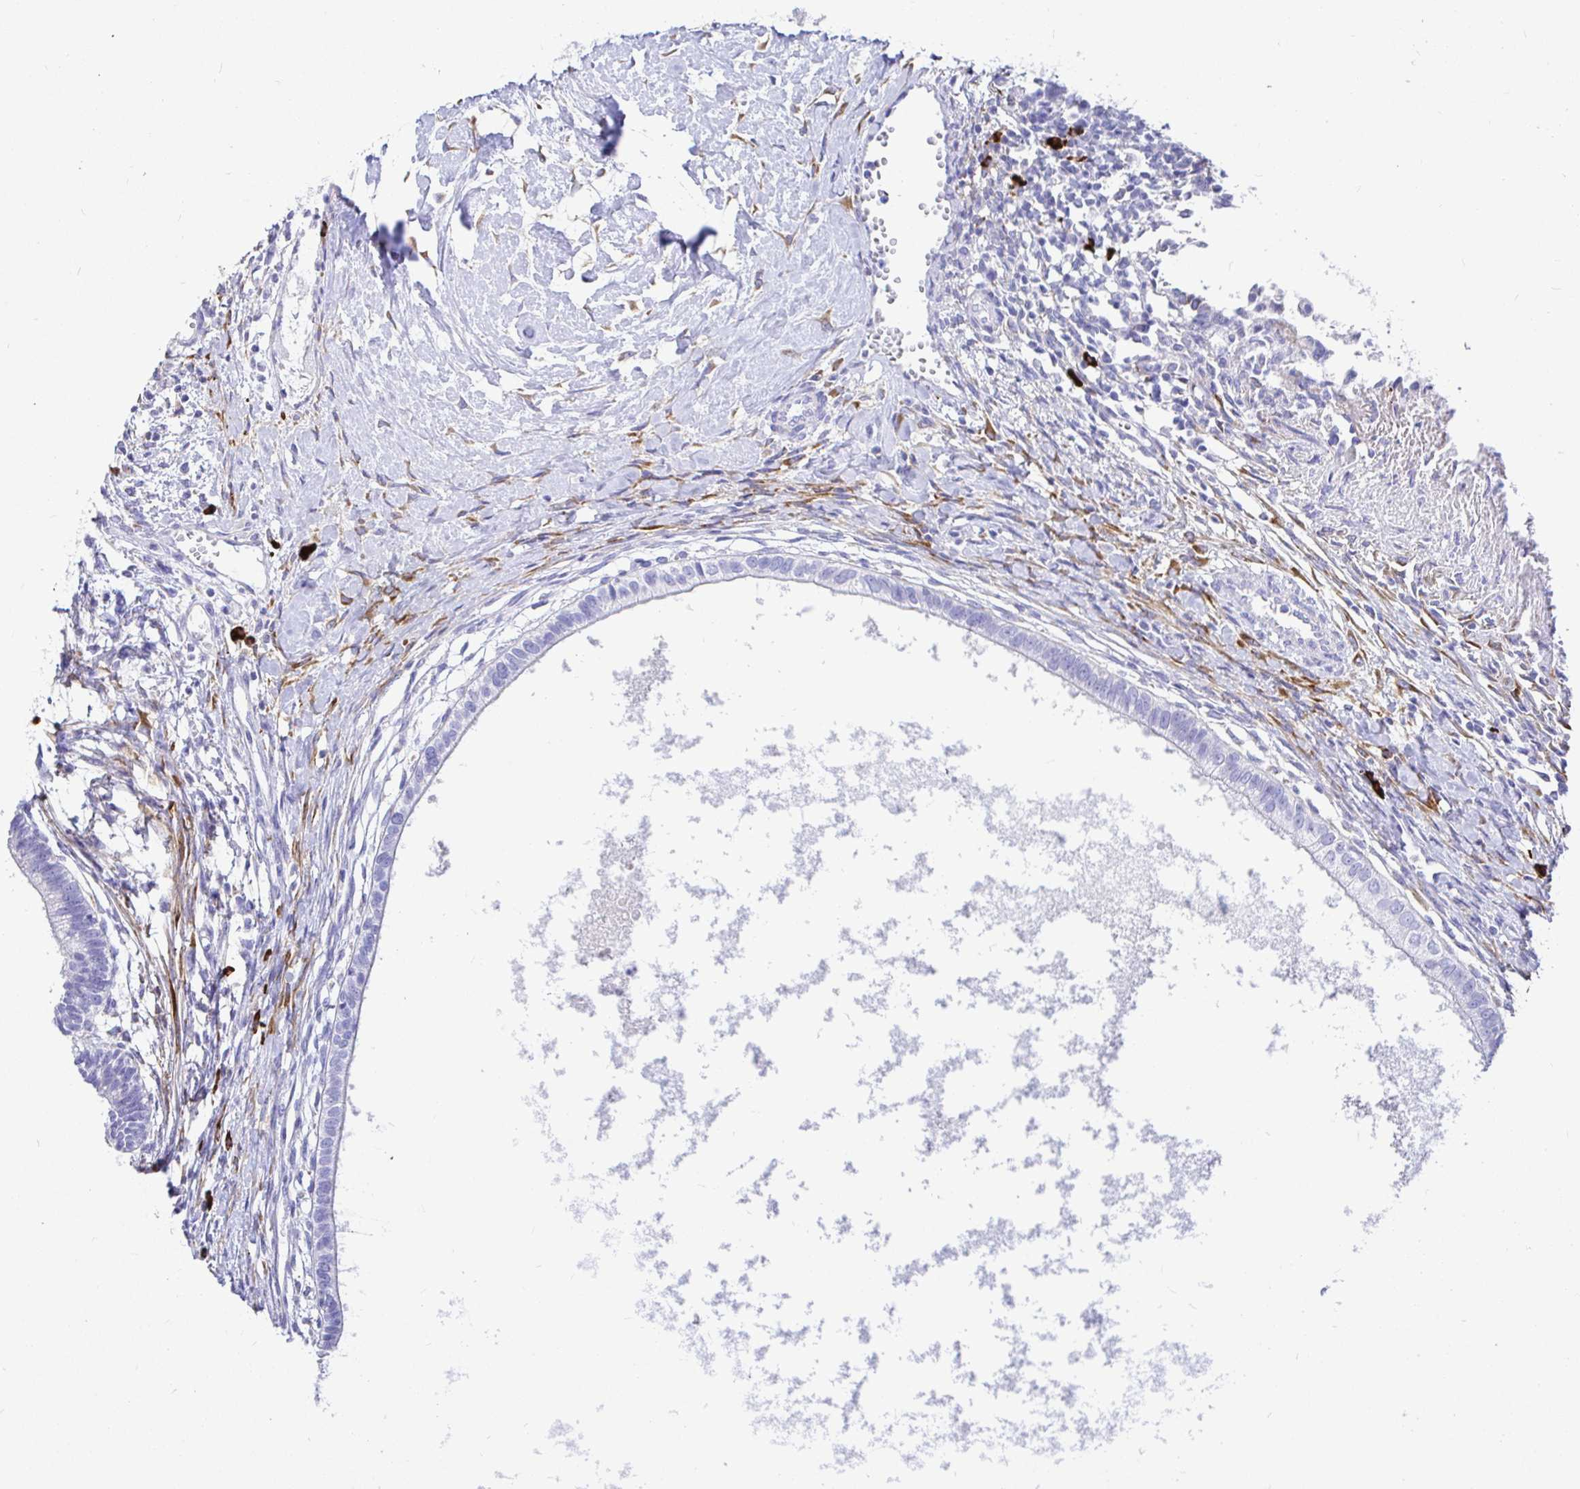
{"staining": {"intensity": "negative", "quantity": "none", "location": "none"}, "tissue": "testis cancer", "cell_type": "Tumor cells", "image_type": "cancer", "snomed": [{"axis": "morphology", "description": "Carcinoma, Embryonal, NOS"}, {"axis": "topography", "description": "Testis"}], "caption": "High power microscopy micrograph of an IHC micrograph of embryonal carcinoma (testis), revealing no significant positivity in tumor cells. (DAB IHC with hematoxylin counter stain).", "gene": "CCDC62", "patient": {"sex": "male", "age": 37}}